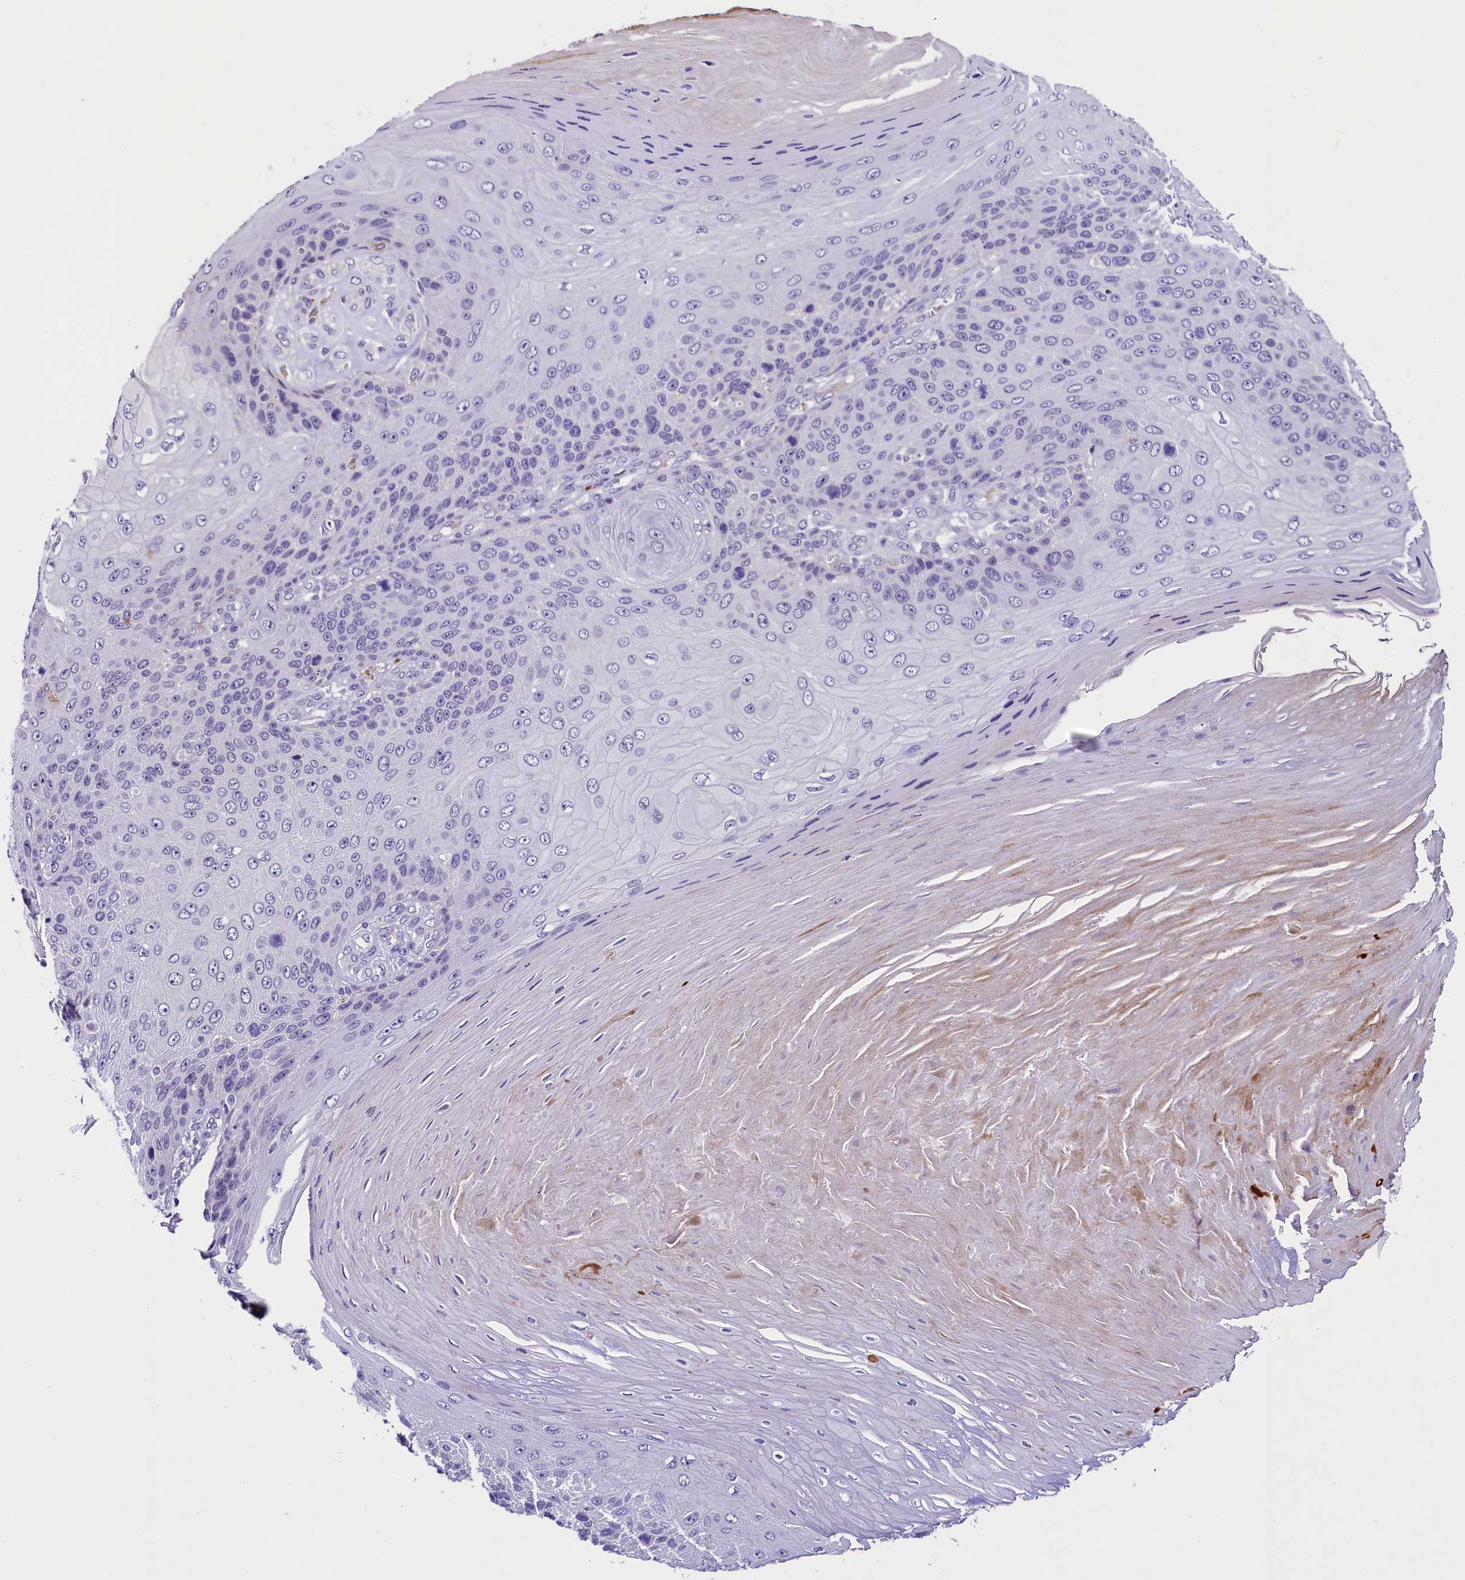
{"staining": {"intensity": "negative", "quantity": "none", "location": "none"}, "tissue": "skin cancer", "cell_type": "Tumor cells", "image_type": "cancer", "snomed": [{"axis": "morphology", "description": "Squamous cell carcinoma, NOS"}, {"axis": "topography", "description": "Skin"}], "caption": "DAB (3,3'-diaminobenzidine) immunohistochemical staining of human skin cancer exhibits no significant staining in tumor cells.", "gene": "MEX3B", "patient": {"sex": "female", "age": 88}}